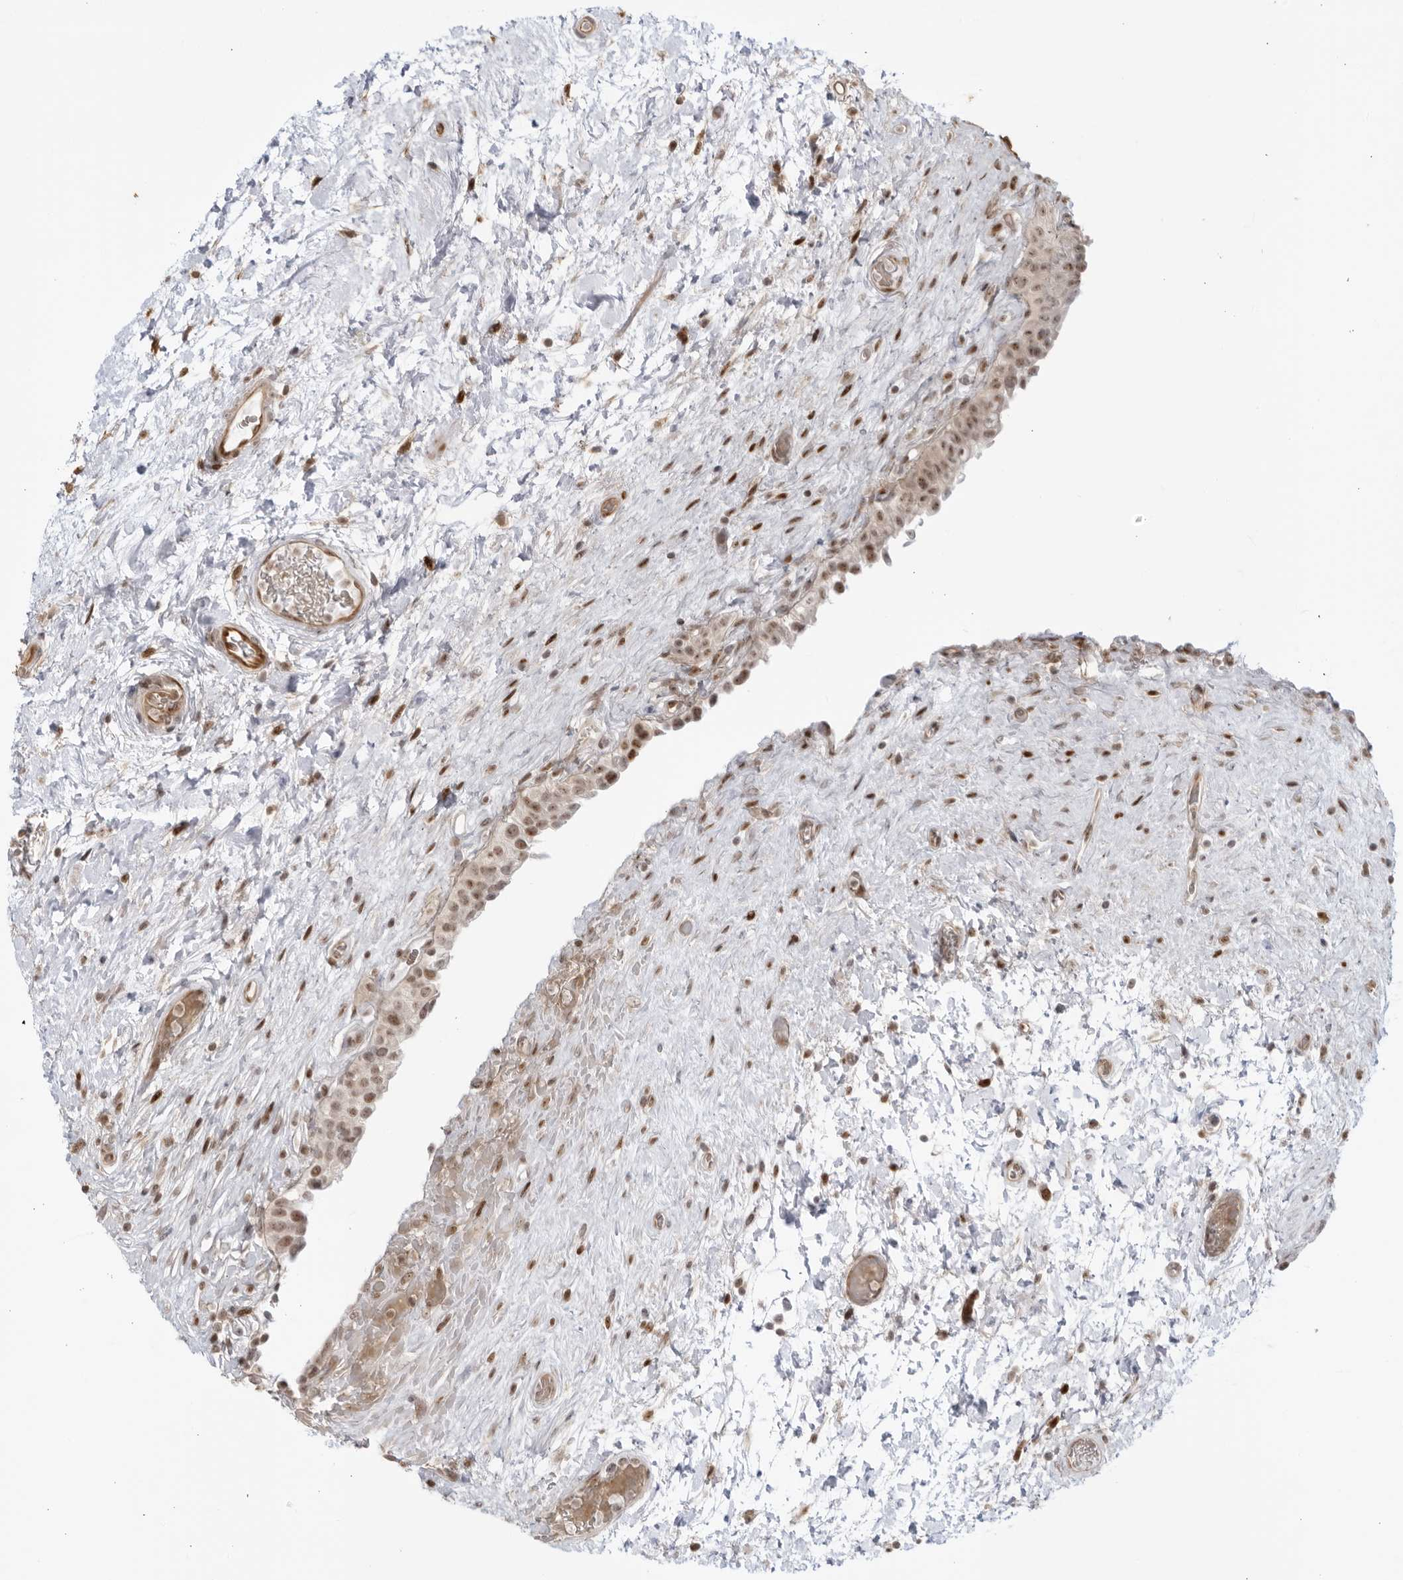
{"staining": {"intensity": "moderate", "quantity": ">75%", "location": "nuclear"}, "tissue": "urinary bladder", "cell_type": "Urothelial cells", "image_type": "normal", "snomed": [{"axis": "morphology", "description": "Normal tissue, NOS"}, {"axis": "topography", "description": "Urinary bladder"}], "caption": "Approximately >75% of urothelial cells in normal urinary bladder display moderate nuclear protein positivity as visualized by brown immunohistochemical staining.", "gene": "TCF21", "patient": {"sex": "male", "age": 74}}